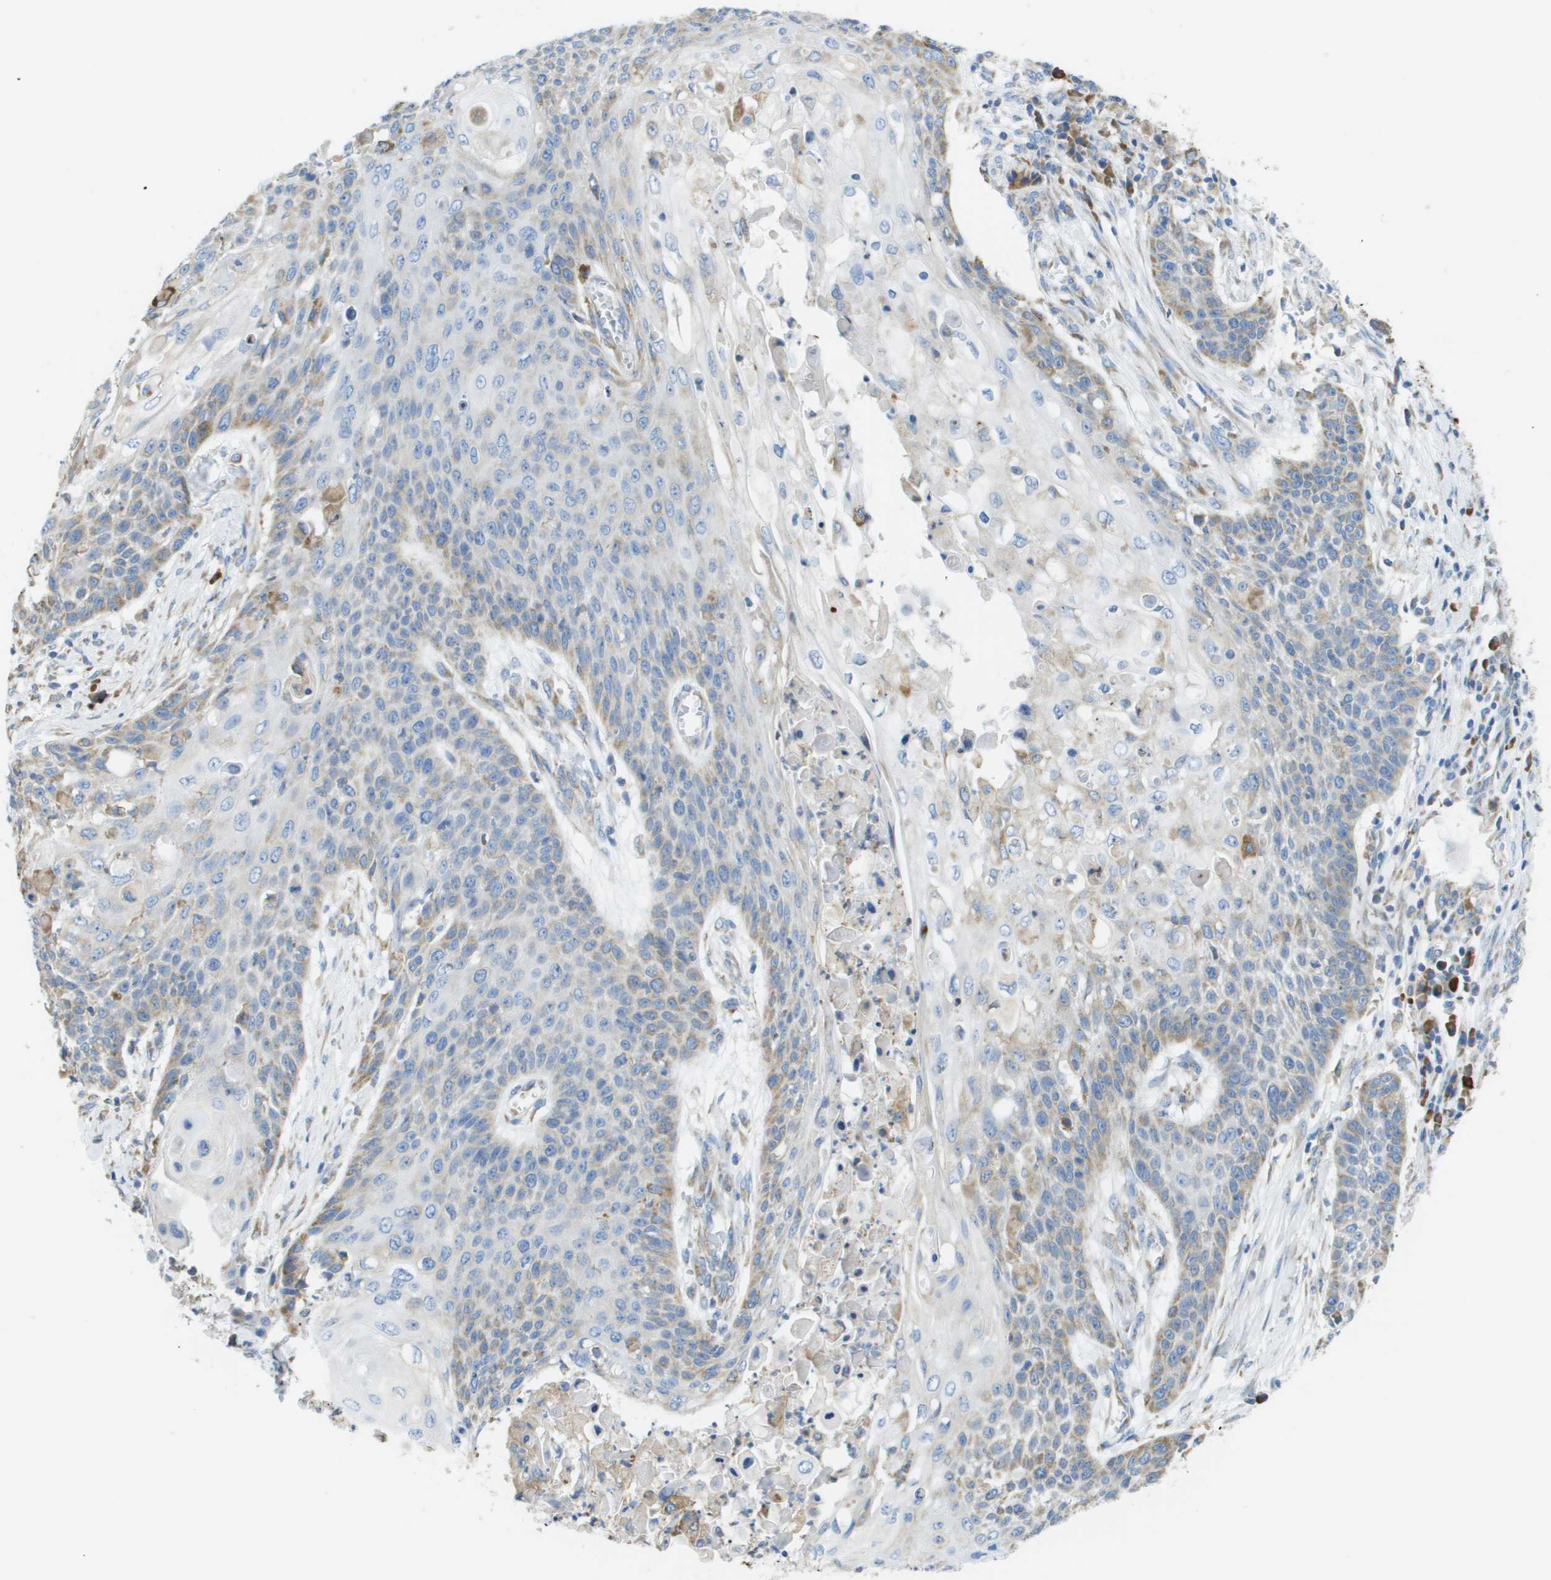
{"staining": {"intensity": "weak", "quantity": "25%-75%", "location": "cytoplasmic/membranous"}, "tissue": "cervical cancer", "cell_type": "Tumor cells", "image_type": "cancer", "snomed": [{"axis": "morphology", "description": "Squamous cell carcinoma, NOS"}, {"axis": "topography", "description": "Cervix"}], "caption": "Immunohistochemistry (DAB (3,3'-diaminobenzidine)) staining of cervical squamous cell carcinoma reveals weak cytoplasmic/membranous protein staining in about 25%-75% of tumor cells.", "gene": "SDR42E1", "patient": {"sex": "female", "age": 39}}